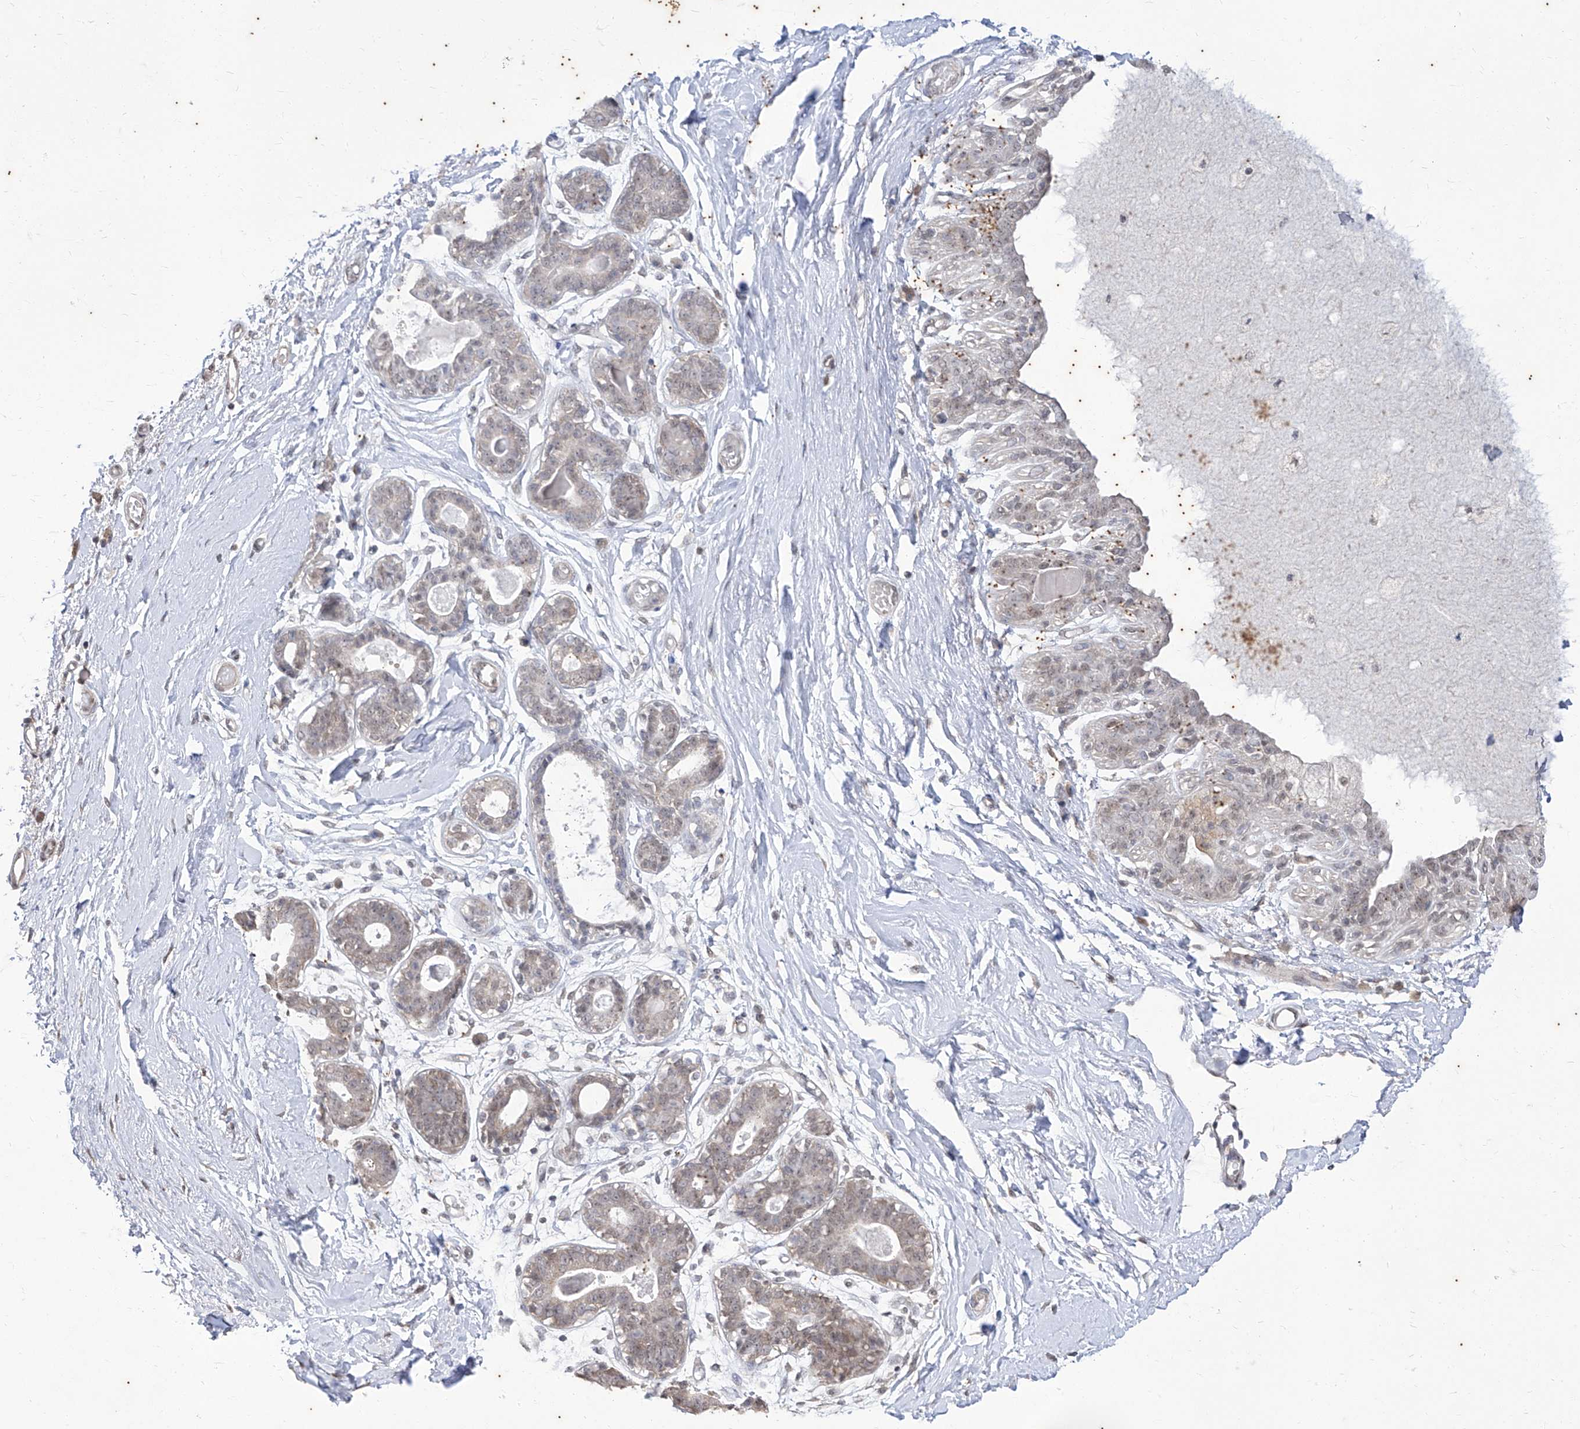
{"staining": {"intensity": "negative", "quantity": "none", "location": "none"}, "tissue": "breast", "cell_type": "Adipocytes", "image_type": "normal", "snomed": [{"axis": "morphology", "description": "Normal tissue, NOS"}, {"axis": "topography", "description": "Breast"}], "caption": "This is an immunohistochemistry photomicrograph of benign human breast. There is no positivity in adipocytes.", "gene": "PHF20L1", "patient": {"sex": "female", "age": 45}}